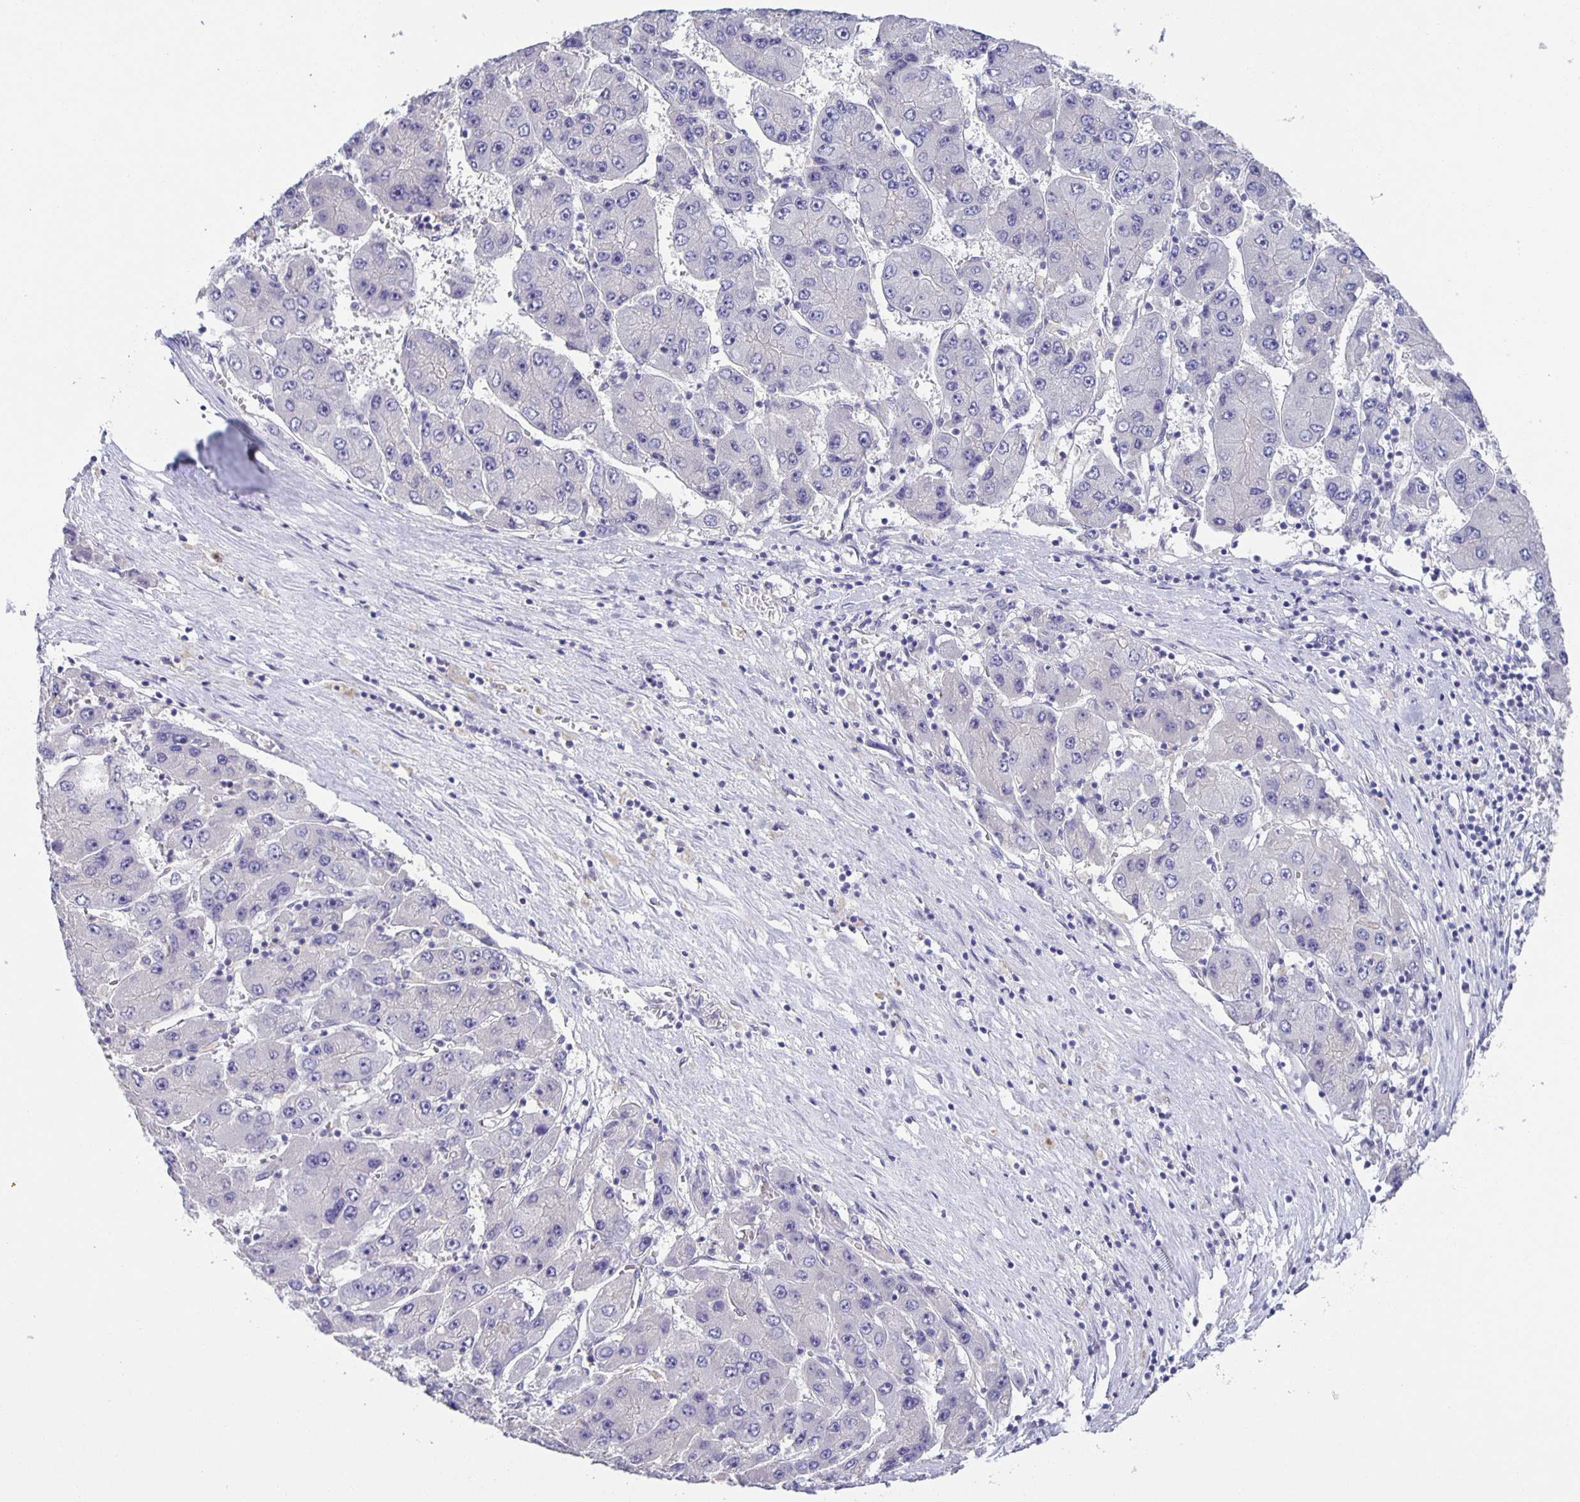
{"staining": {"intensity": "negative", "quantity": "none", "location": "none"}, "tissue": "liver cancer", "cell_type": "Tumor cells", "image_type": "cancer", "snomed": [{"axis": "morphology", "description": "Carcinoma, Hepatocellular, NOS"}, {"axis": "topography", "description": "Liver"}], "caption": "DAB immunohistochemical staining of hepatocellular carcinoma (liver) displays no significant expression in tumor cells.", "gene": "PTPN3", "patient": {"sex": "female", "age": 61}}